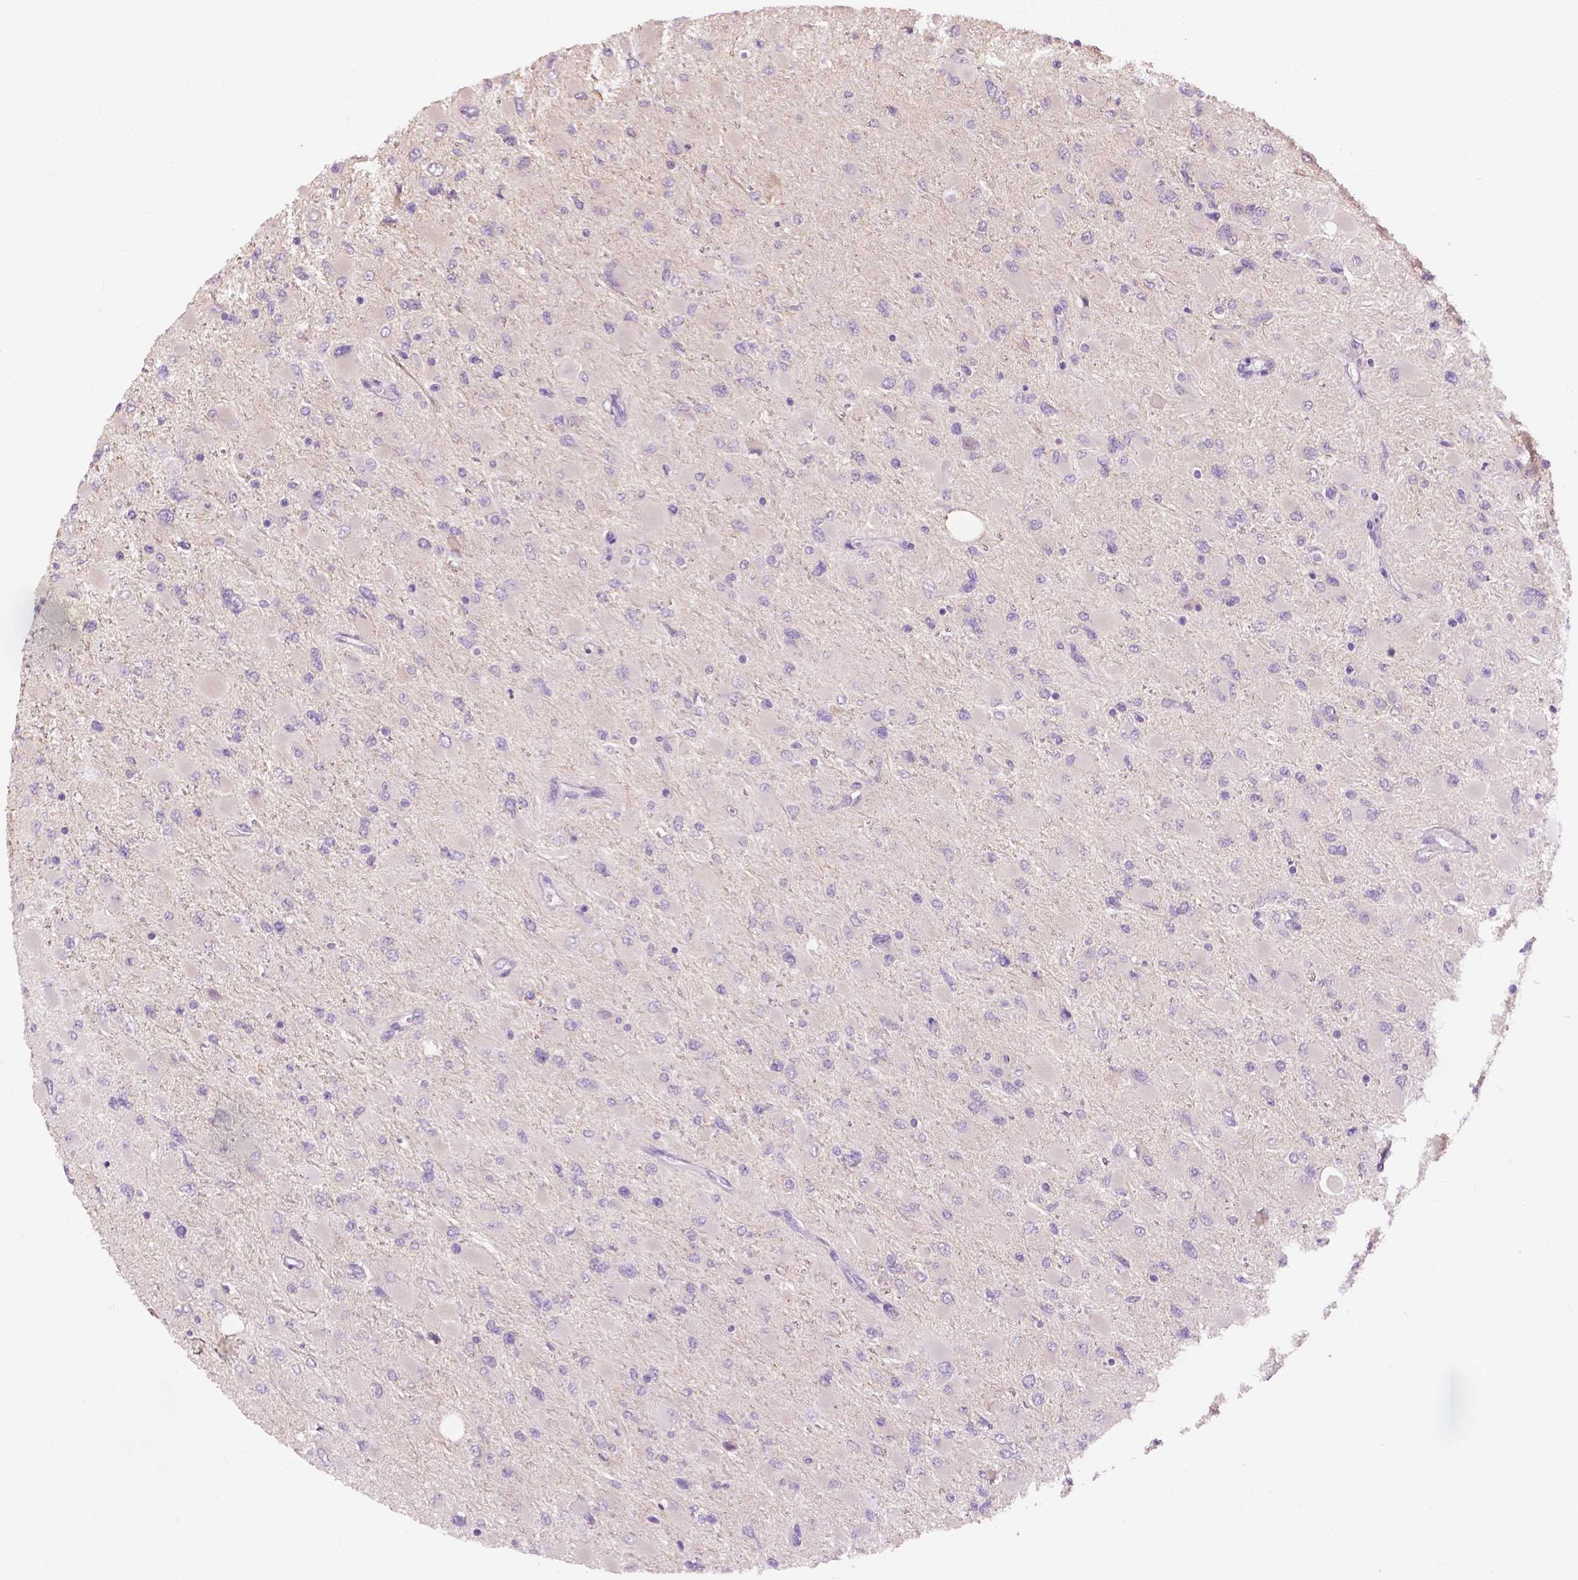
{"staining": {"intensity": "negative", "quantity": "none", "location": "none"}, "tissue": "glioma", "cell_type": "Tumor cells", "image_type": "cancer", "snomed": [{"axis": "morphology", "description": "Glioma, malignant, High grade"}, {"axis": "topography", "description": "Cerebral cortex"}], "caption": "Immunohistochemistry (IHC) histopathology image of glioma stained for a protein (brown), which demonstrates no staining in tumor cells.", "gene": "SLC24A1", "patient": {"sex": "female", "age": 36}}